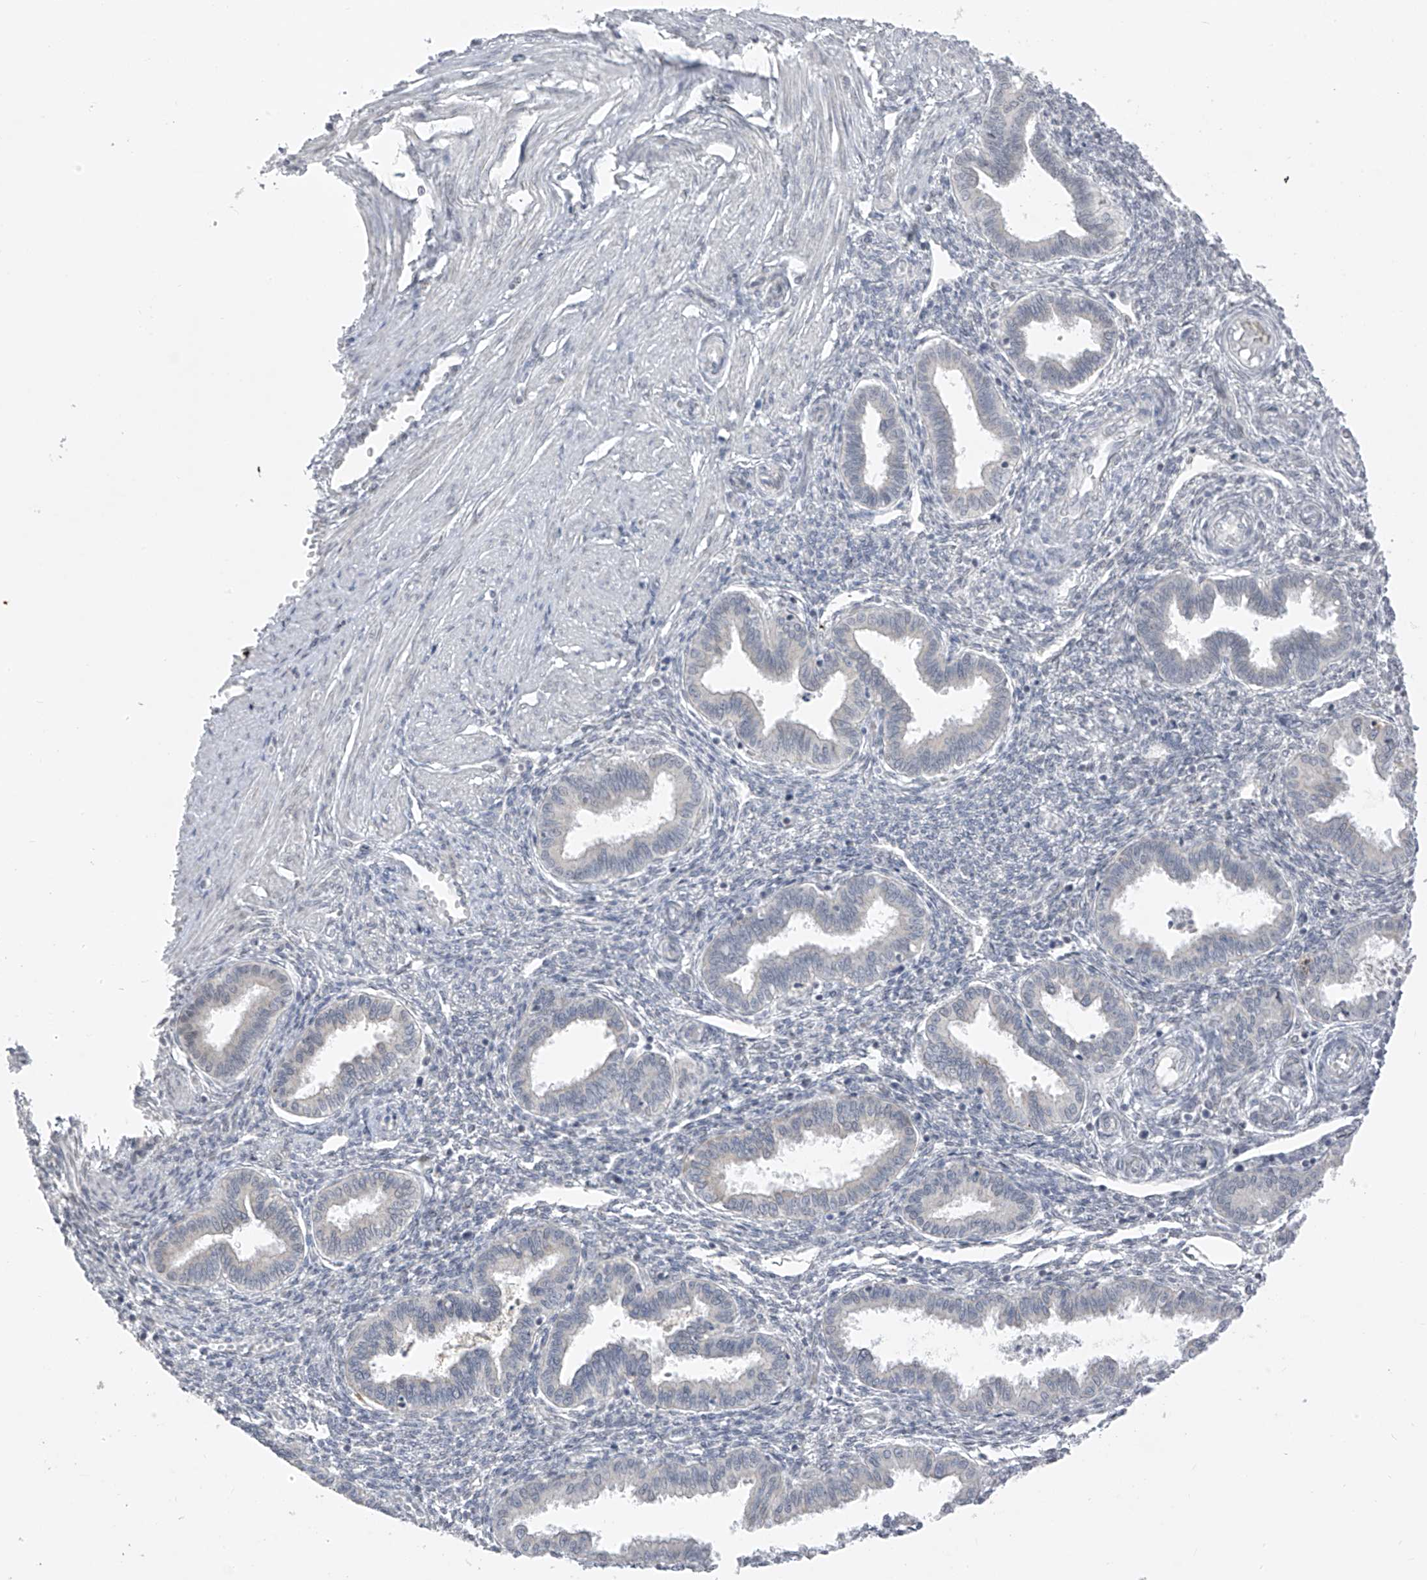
{"staining": {"intensity": "negative", "quantity": "none", "location": "none"}, "tissue": "endometrium", "cell_type": "Cells in endometrial stroma", "image_type": "normal", "snomed": [{"axis": "morphology", "description": "Normal tissue, NOS"}, {"axis": "topography", "description": "Endometrium"}], "caption": "An immunohistochemistry histopathology image of unremarkable endometrium is shown. There is no staining in cells in endometrial stroma of endometrium. Brightfield microscopy of IHC stained with DAB (3,3'-diaminobenzidine) (brown) and hematoxylin (blue), captured at high magnification.", "gene": "DYRK1B", "patient": {"sex": "female", "age": 33}}